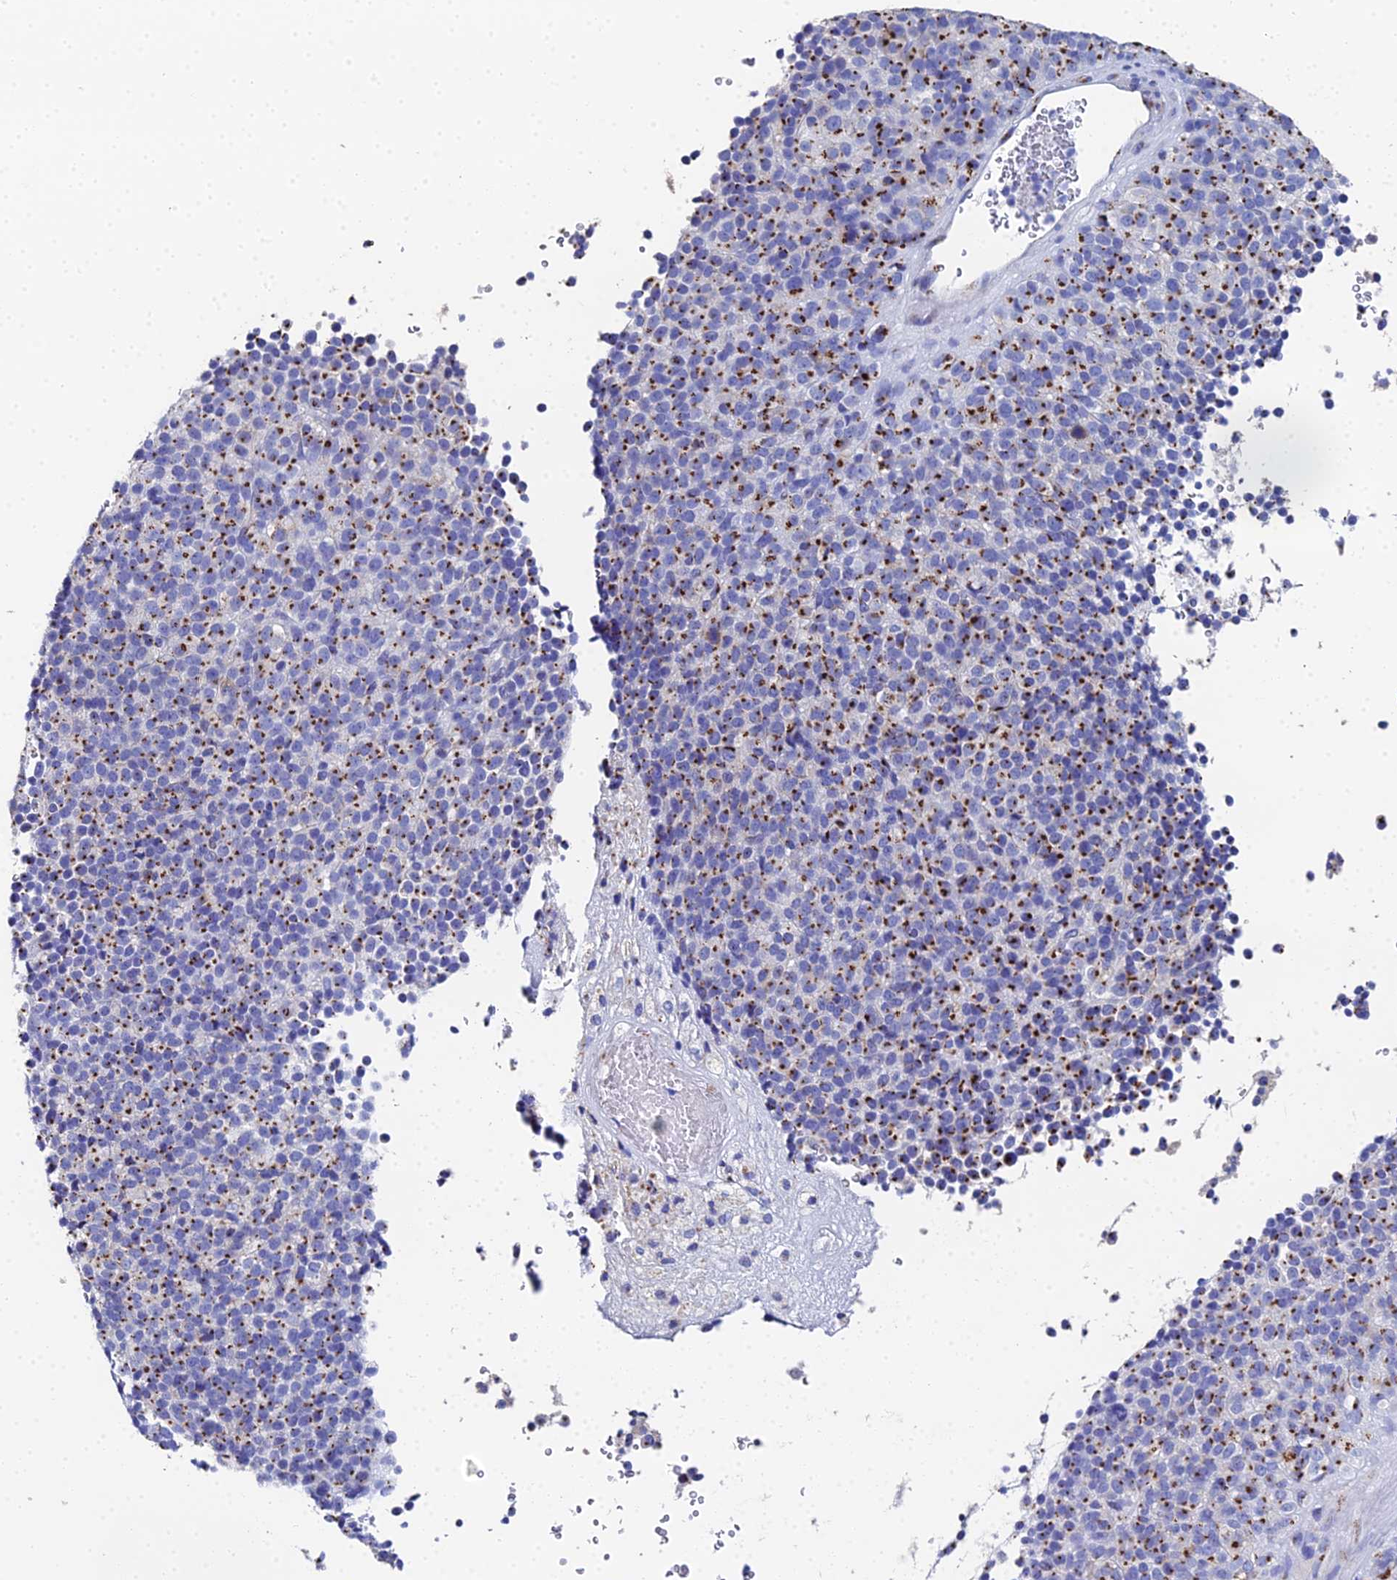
{"staining": {"intensity": "strong", "quantity": ">75%", "location": "cytoplasmic/membranous"}, "tissue": "melanoma", "cell_type": "Tumor cells", "image_type": "cancer", "snomed": [{"axis": "morphology", "description": "Malignant melanoma, Metastatic site"}, {"axis": "topography", "description": "Brain"}], "caption": "This photomicrograph shows immunohistochemistry staining of melanoma, with high strong cytoplasmic/membranous expression in about >75% of tumor cells.", "gene": "ENSG00000268674", "patient": {"sex": "female", "age": 56}}